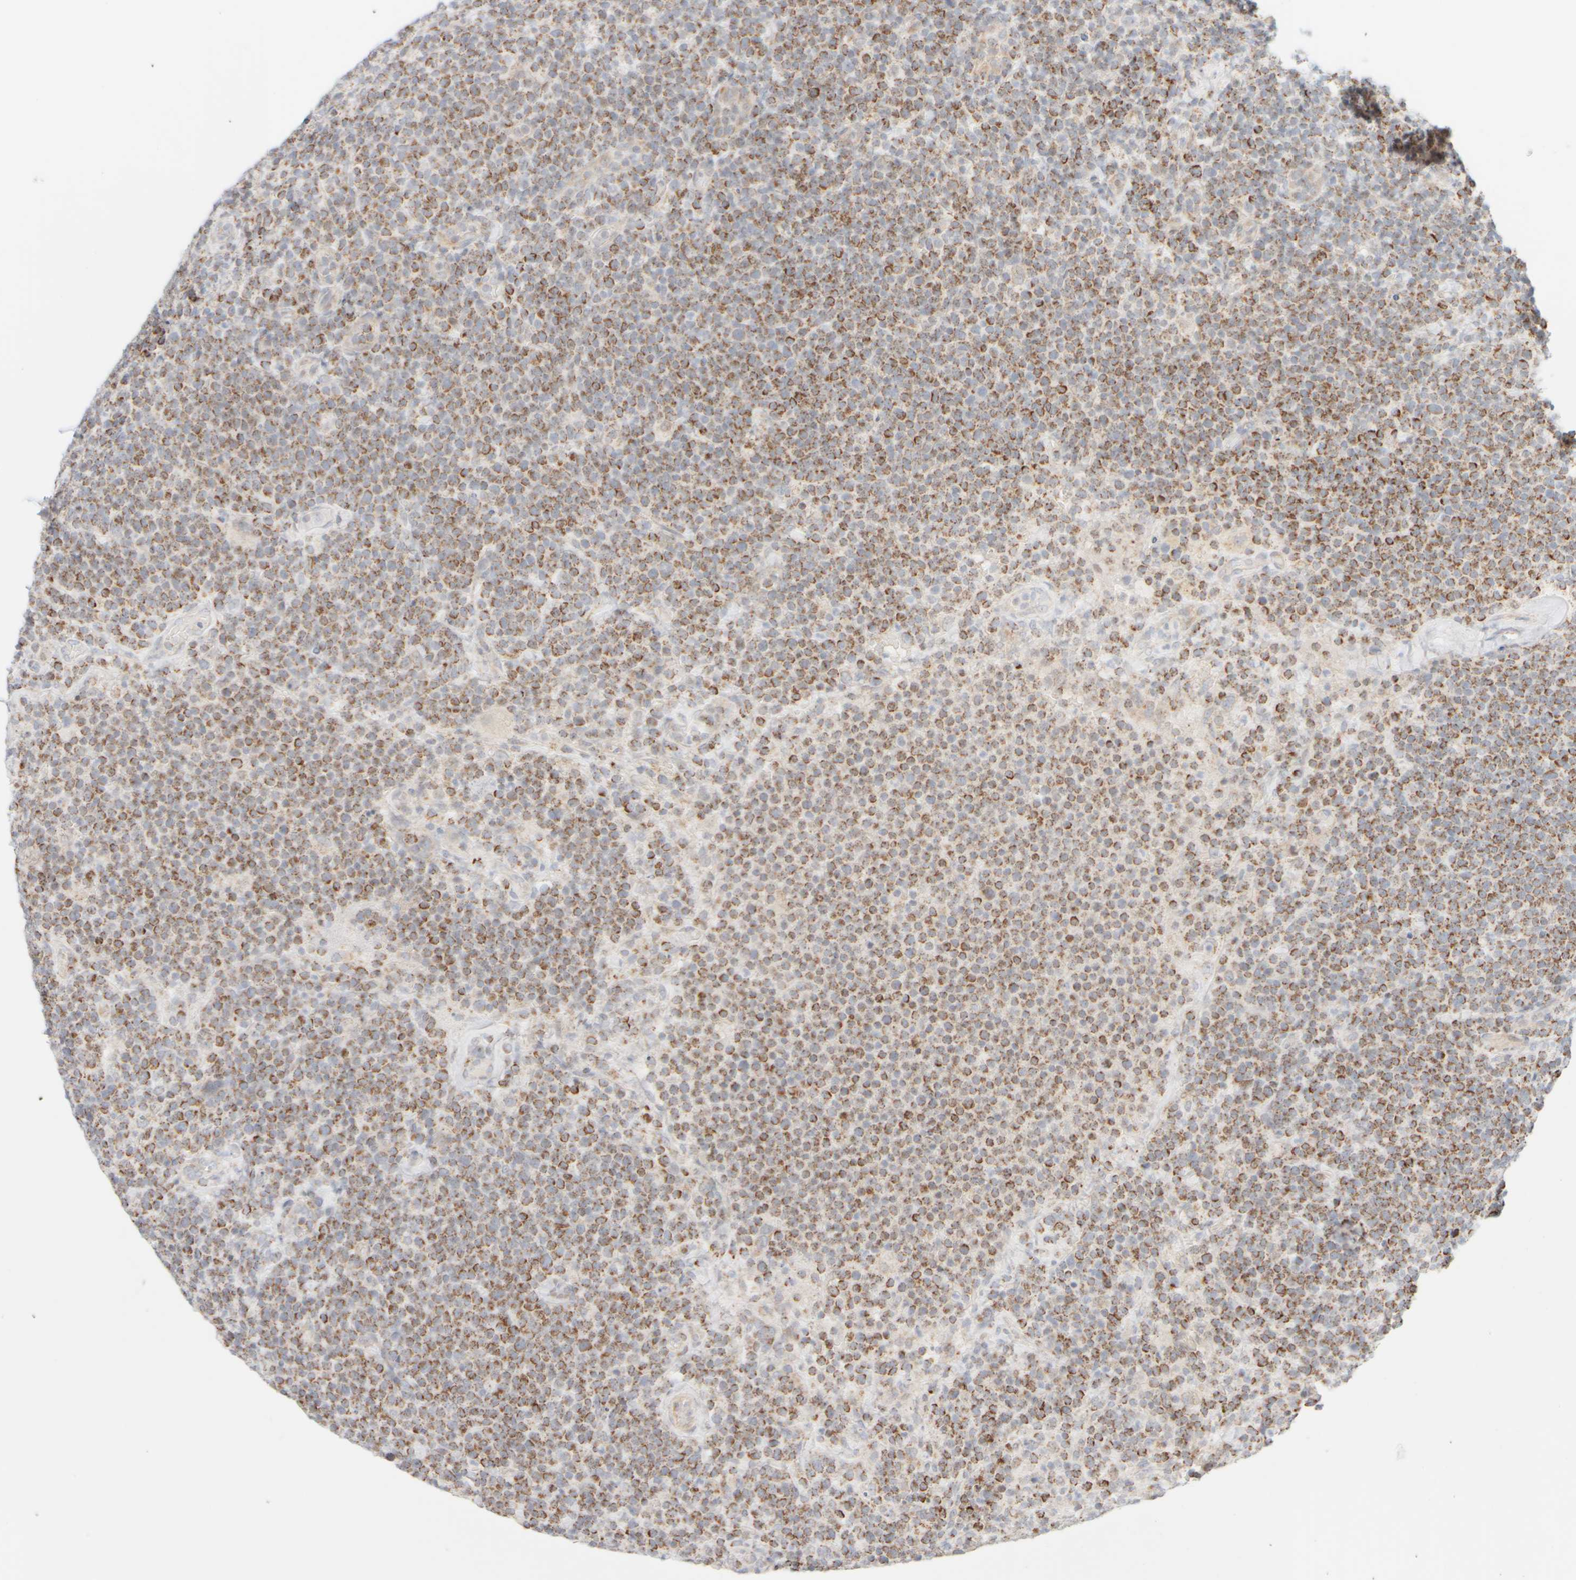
{"staining": {"intensity": "moderate", "quantity": ">75%", "location": "cytoplasmic/membranous"}, "tissue": "lymphoma", "cell_type": "Tumor cells", "image_type": "cancer", "snomed": [{"axis": "morphology", "description": "Malignant lymphoma, non-Hodgkin's type, High grade"}, {"axis": "topography", "description": "Lymph node"}], "caption": "Approximately >75% of tumor cells in high-grade malignant lymphoma, non-Hodgkin's type demonstrate moderate cytoplasmic/membranous protein positivity as visualized by brown immunohistochemical staining.", "gene": "PPM1K", "patient": {"sex": "male", "age": 61}}